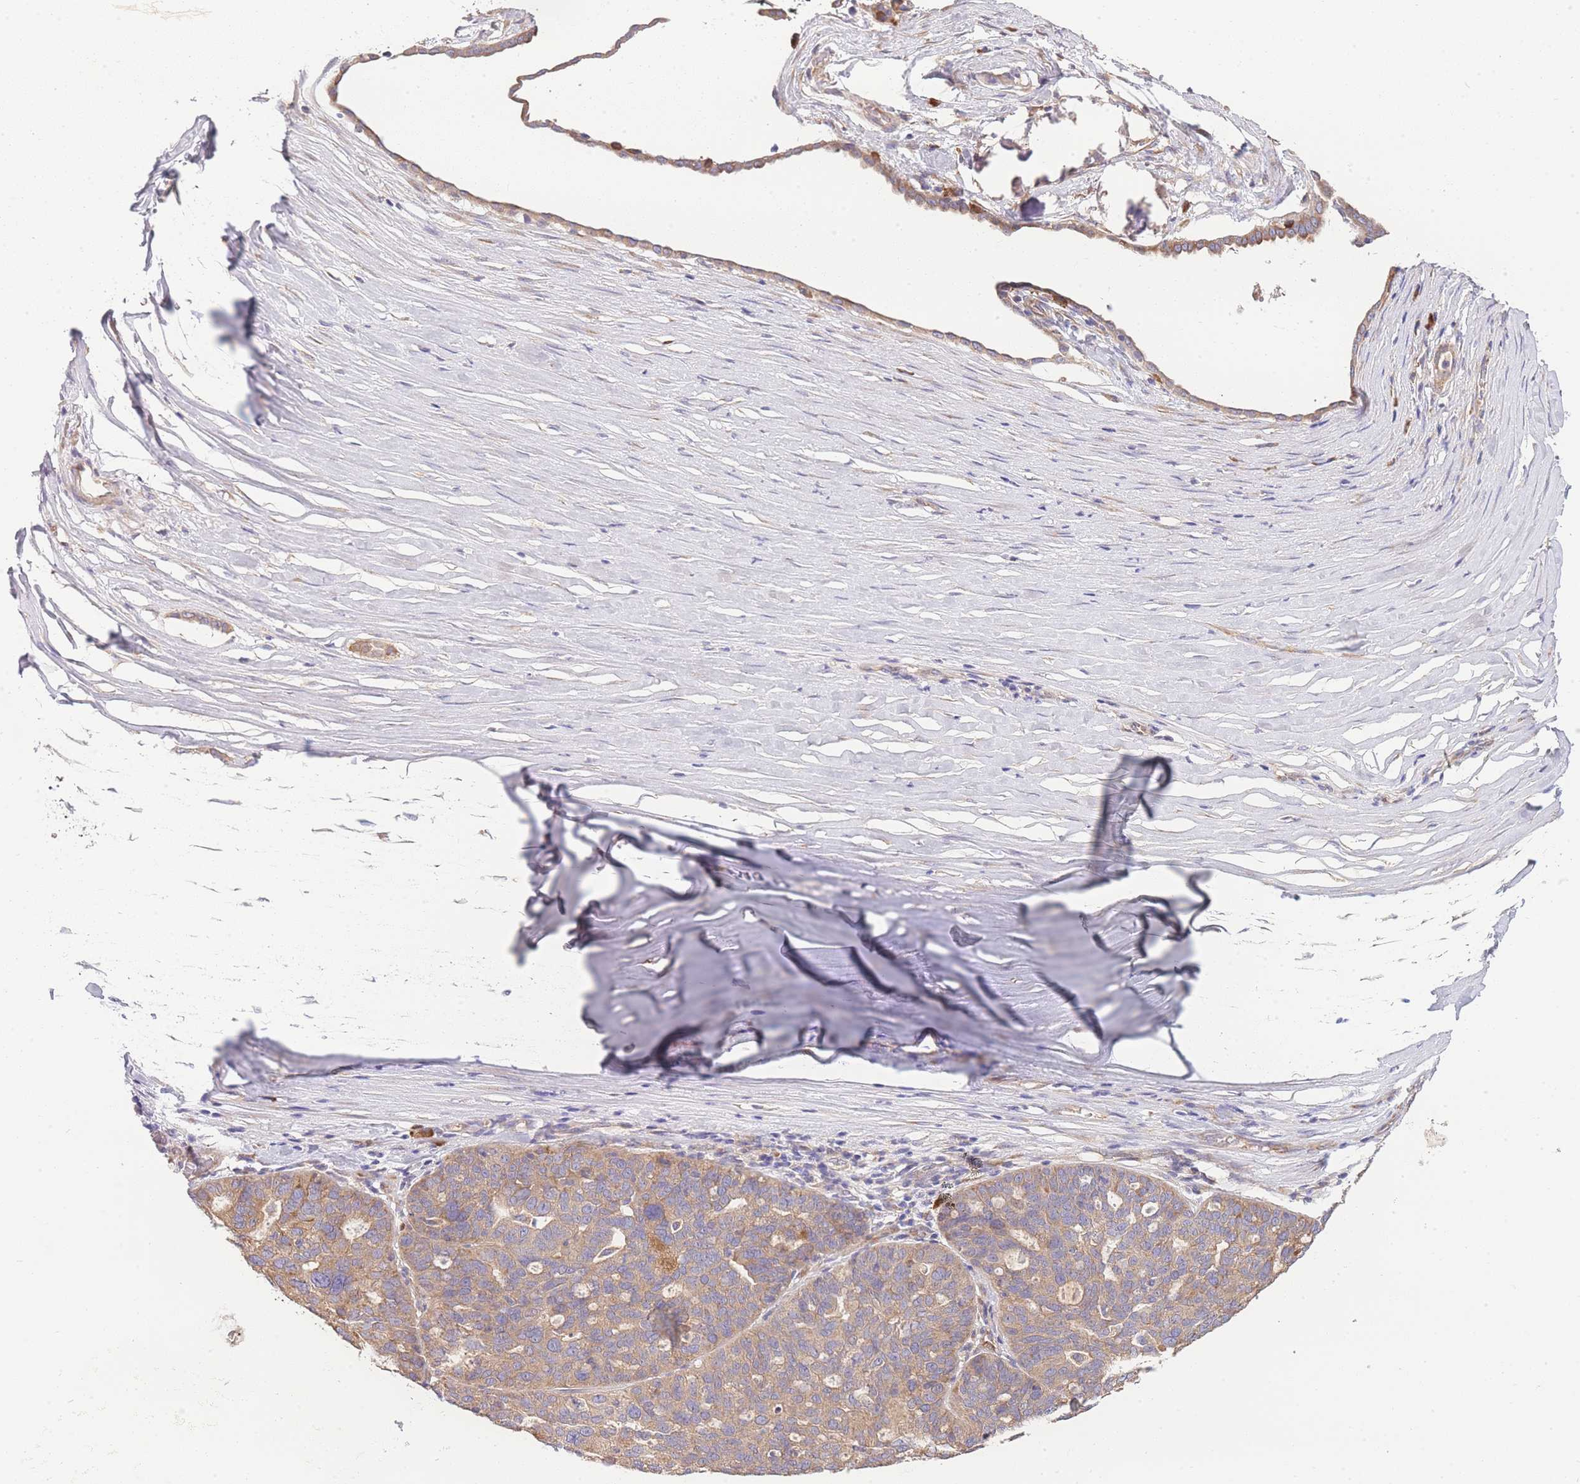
{"staining": {"intensity": "moderate", "quantity": ">75%", "location": "cytoplasmic/membranous"}, "tissue": "ovarian cancer", "cell_type": "Tumor cells", "image_type": "cancer", "snomed": [{"axis": "morphology", "description": "Cystadenocarcinoma, serous, NOS"}, {"axis": "topography", "description": "Ovary"}], "caption": "Moderate cytoplasmic/membranous expression for a protein is identified in about >75% of tumor cells of ovarian cancer using immunohistochemistry (IHC).", "gene": "BEX1", "patient": {"sex": "female", "age": 59}}